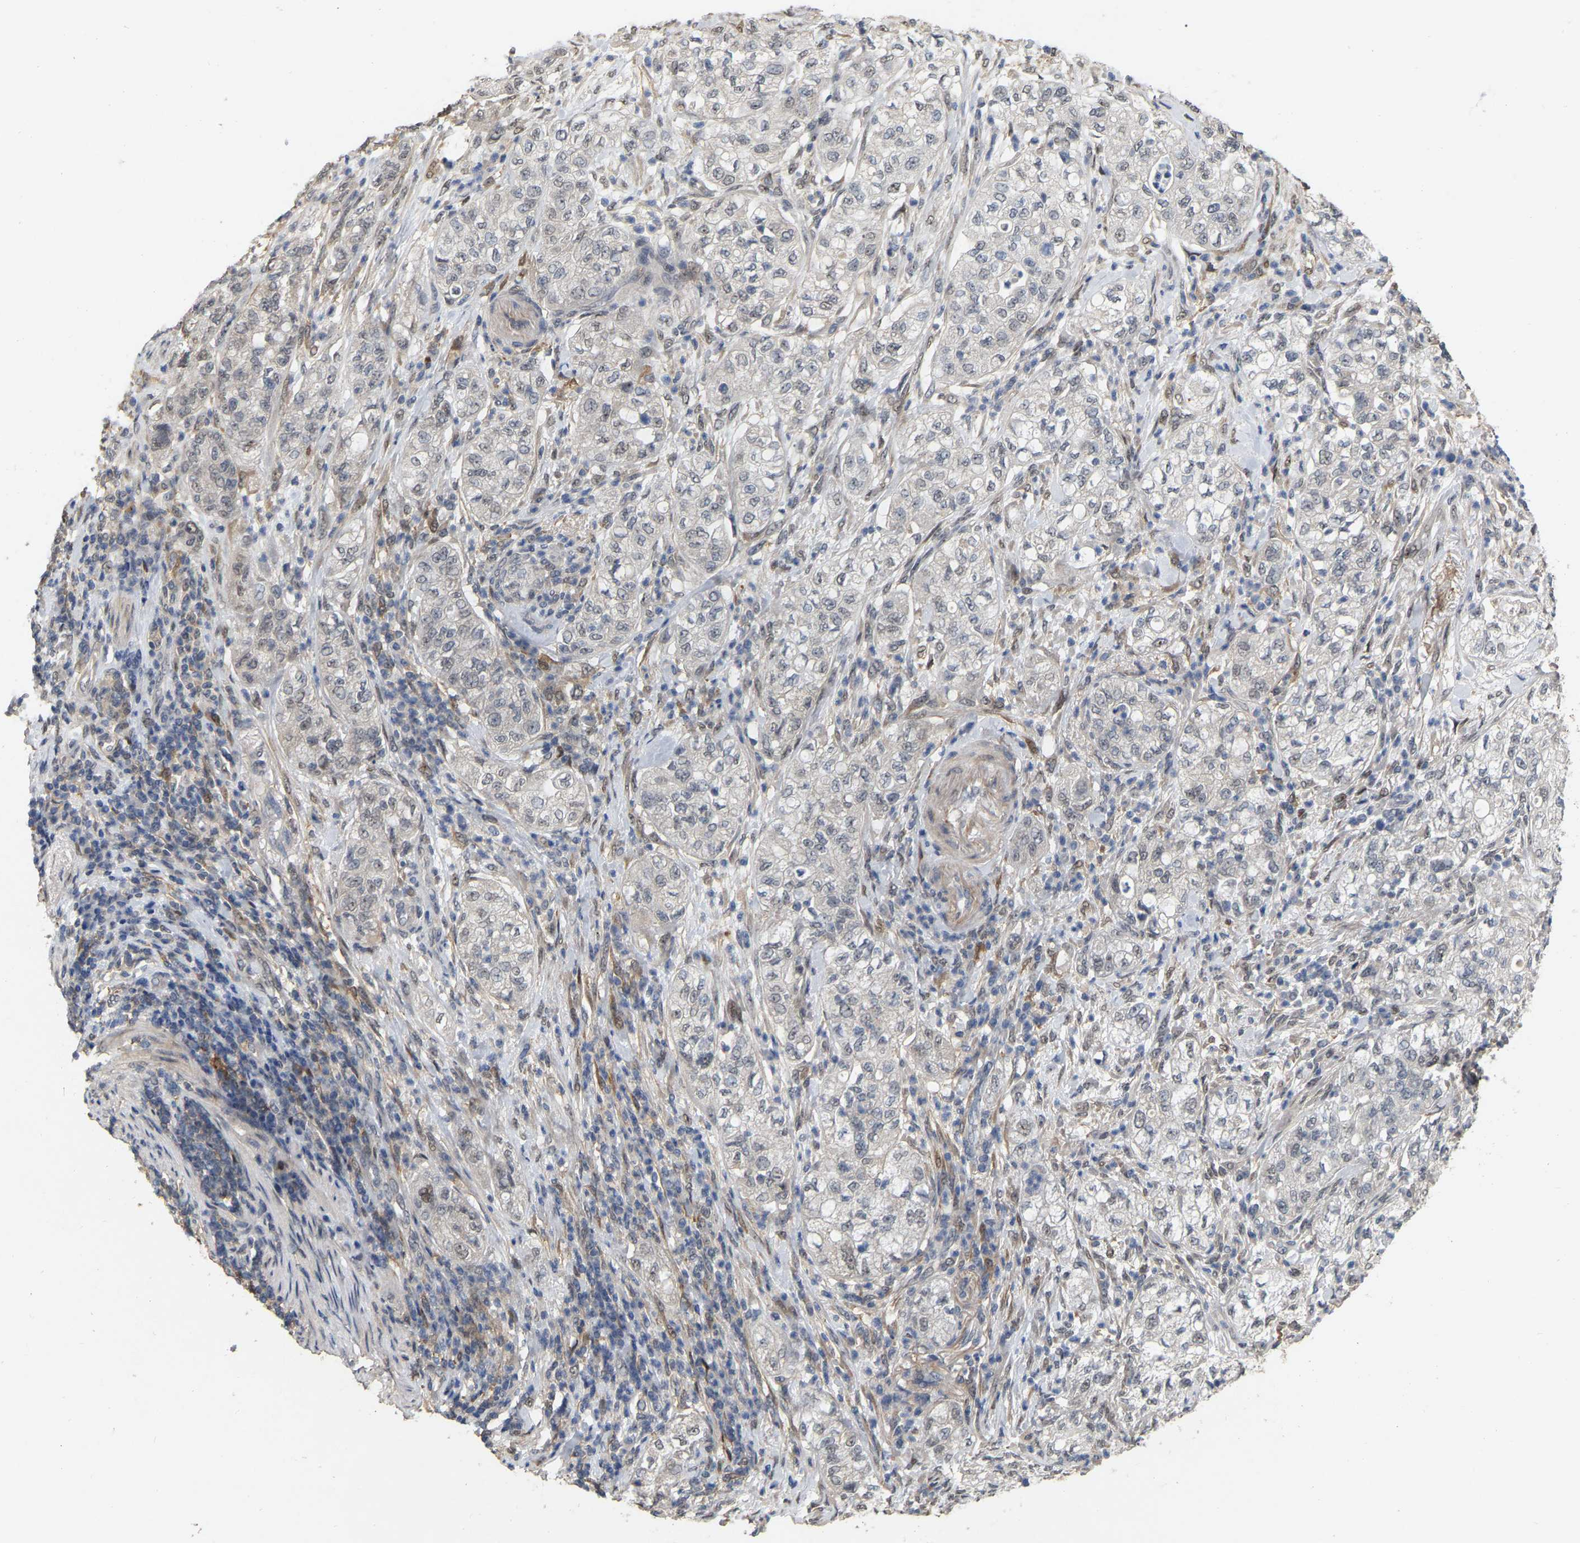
{"staining": {"intensity": "weak", "quantity": "<25%", "location": "cytoplasmic/membranous,nuclear"}, "tissue": "pancreatic cancer", "cell_type": "Tumor cells", "image_type": "cancer", "snomed": [{"axis": "morphology", "description": "Adenocarcinoma, NOS"}, {"axis": "topography", "description": "Pancreas"}], "caption": "Human adenocarcinoma (pancreatic) stained for a protein using immunohistochemistry demonstrates no expression in tumor cells.", "gene": "RUVBL1", "patient": {"sex": "female", "age": 78}}